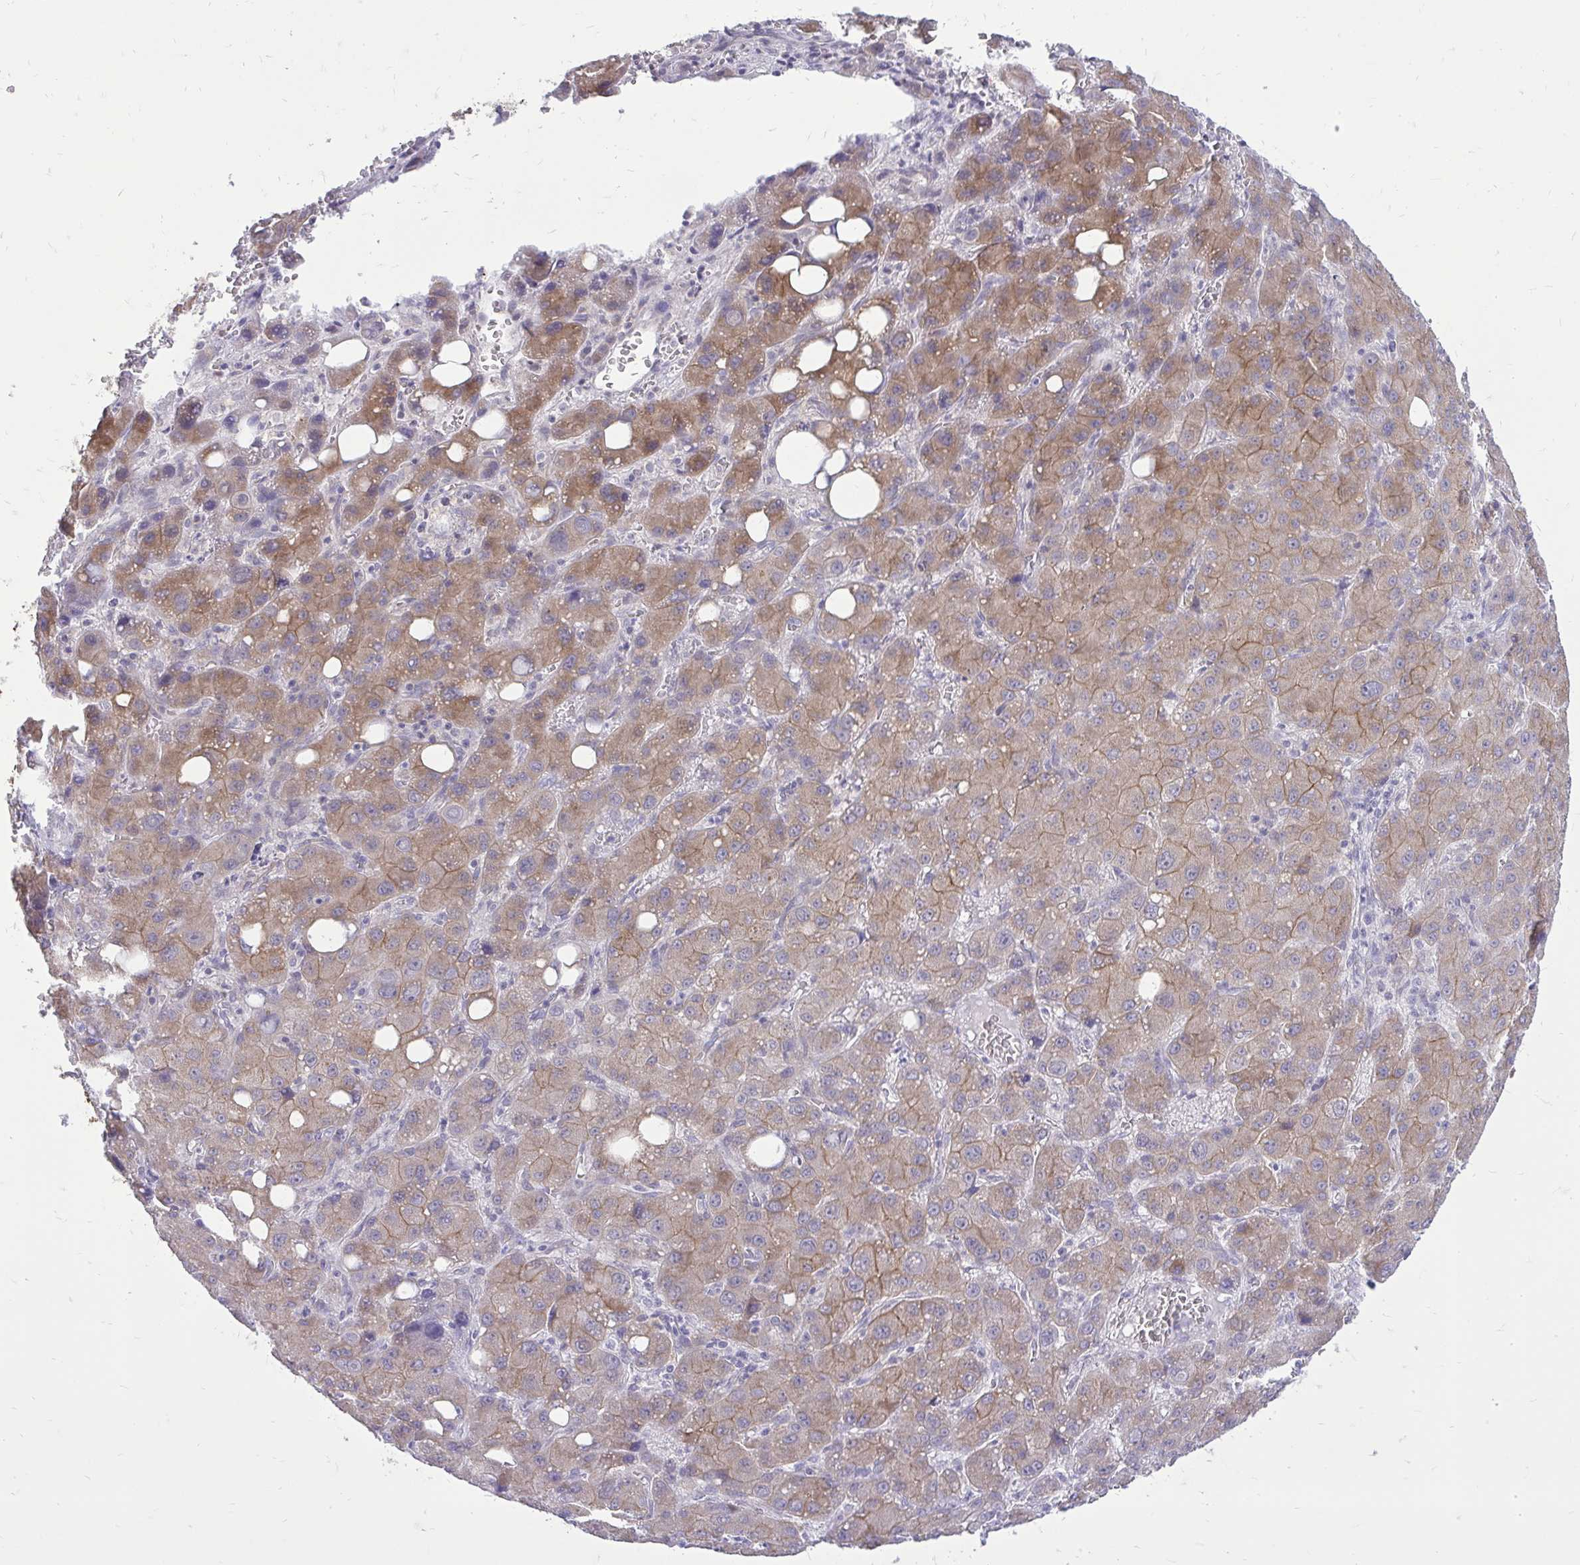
{"staining": {"intensity": "moderate", "quantity": ">75%", "location": "cytoplasmic/membranous"}, "tissue": "liver cancer", "cell_type": "Tumor cells", "image_type": "cancer", "snomed": [{"axis": "morphology", "description": "Carcinoma, Hepatocellular, NOS"}, {"axis": "topography", "description": "Liver"}], "caption": "This is a photomicrograph of immunohistochemistry staining of liver cancer (hepatocellular carcinoma), which shows moderate positivity in the cytoplasmic/membranous of tumor cells.", "gene": "SPTBN2", "patient": {"sex": "male", "age": 55}}